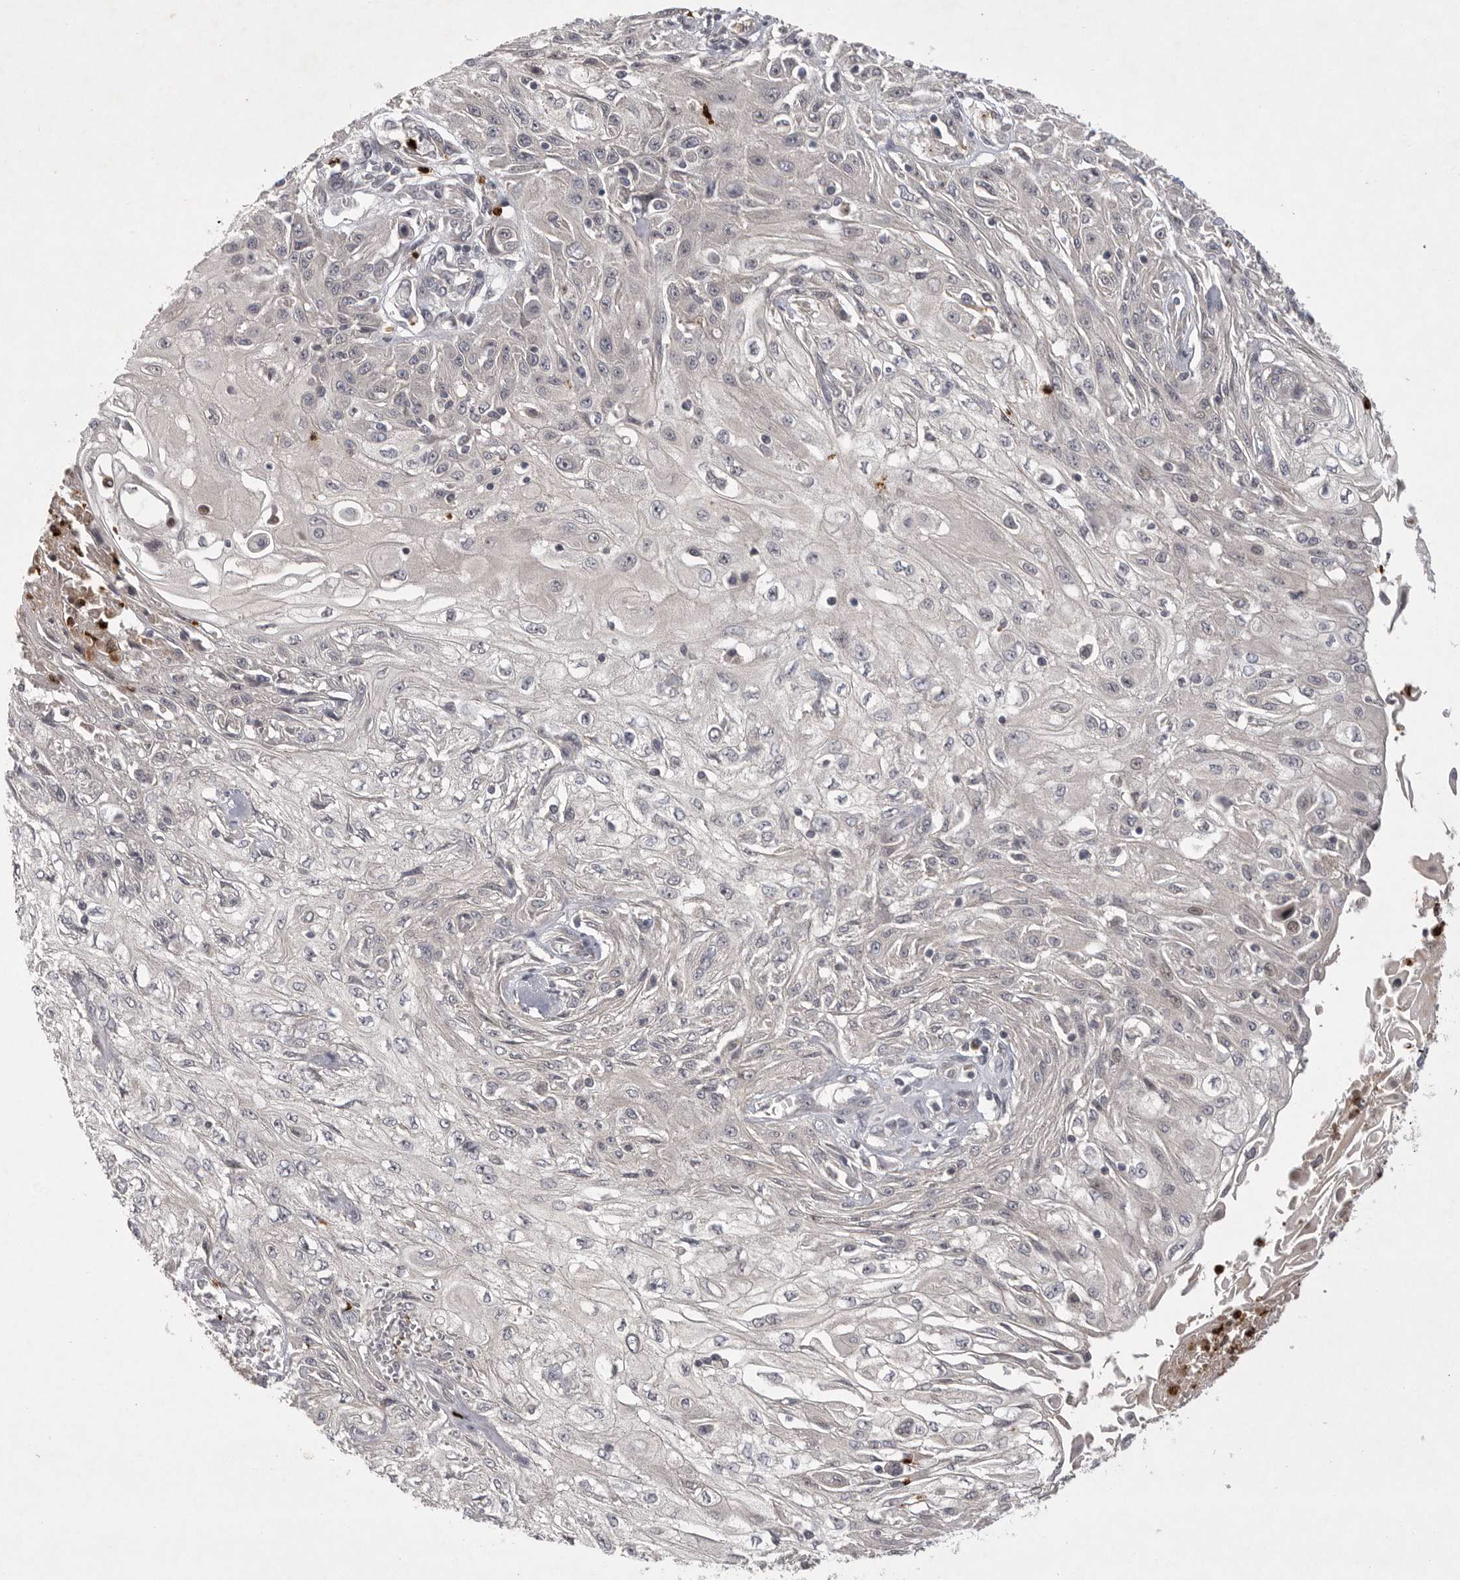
{"staining": {"intensity": "negative", "quantity": "none", "location": "none"}, "tissue": "skin cancer", "cell_type": "Tumor cells", "image_type": "cancer", "snomed": [{"axis": "morphology", "description": "Squamous cell carcinoma, NOS"}, {"axis": "morphology", "description": "Squamous cell carcinoma, metastatic, NOS"}, {"axis": "topography", "description": "Skin"}, {"axis": "topography", "description": "Lymph node"}], "caption": "Micrograph shows no protein staining in tumor cells of metastatic squamous cell carcinoma (skin) tissue.", "gene": "UBE3D", "patient": {"sex": "male", "age": 75}}